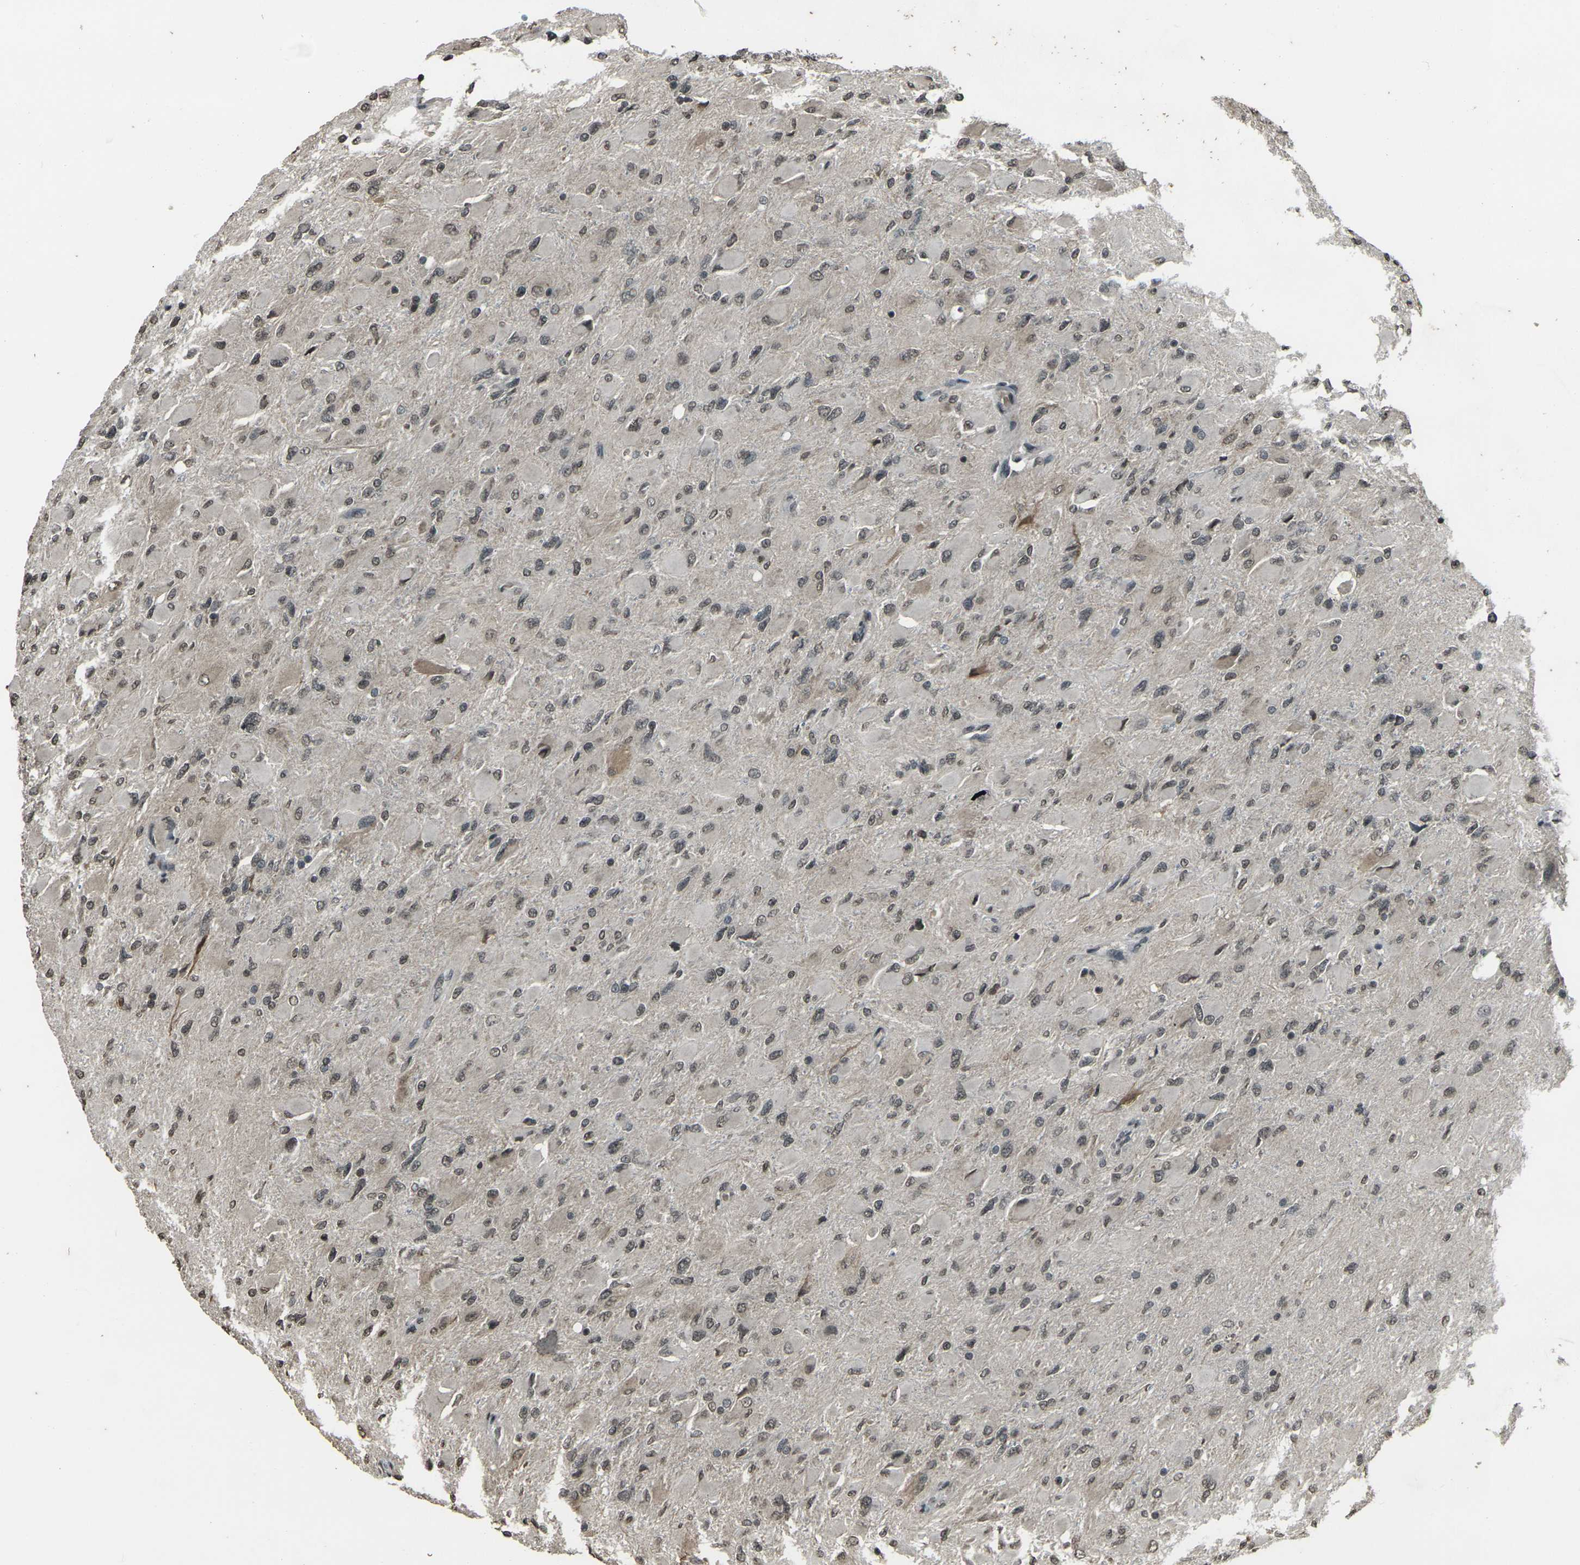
{"staining": {"intensity": "weak", "quantity": ">75%", "location": "nuclear"}, "tissue": "glioma", "cell_type": "Tumor cells", "image_type": "cancer", "snomed": [{"axis": "morphology", "description": "Glioma, malignant, High grade"}, {"axis": "topography", "description": "Cerebral cortex"}], "caption": "Protein analysis of high-grade glioma (malignant) tissue displays weak nuclear positivity in approximately >75% of tumor cells.", "gene": "PRPF8", "patient": {"sex": "female", "age": 36}}